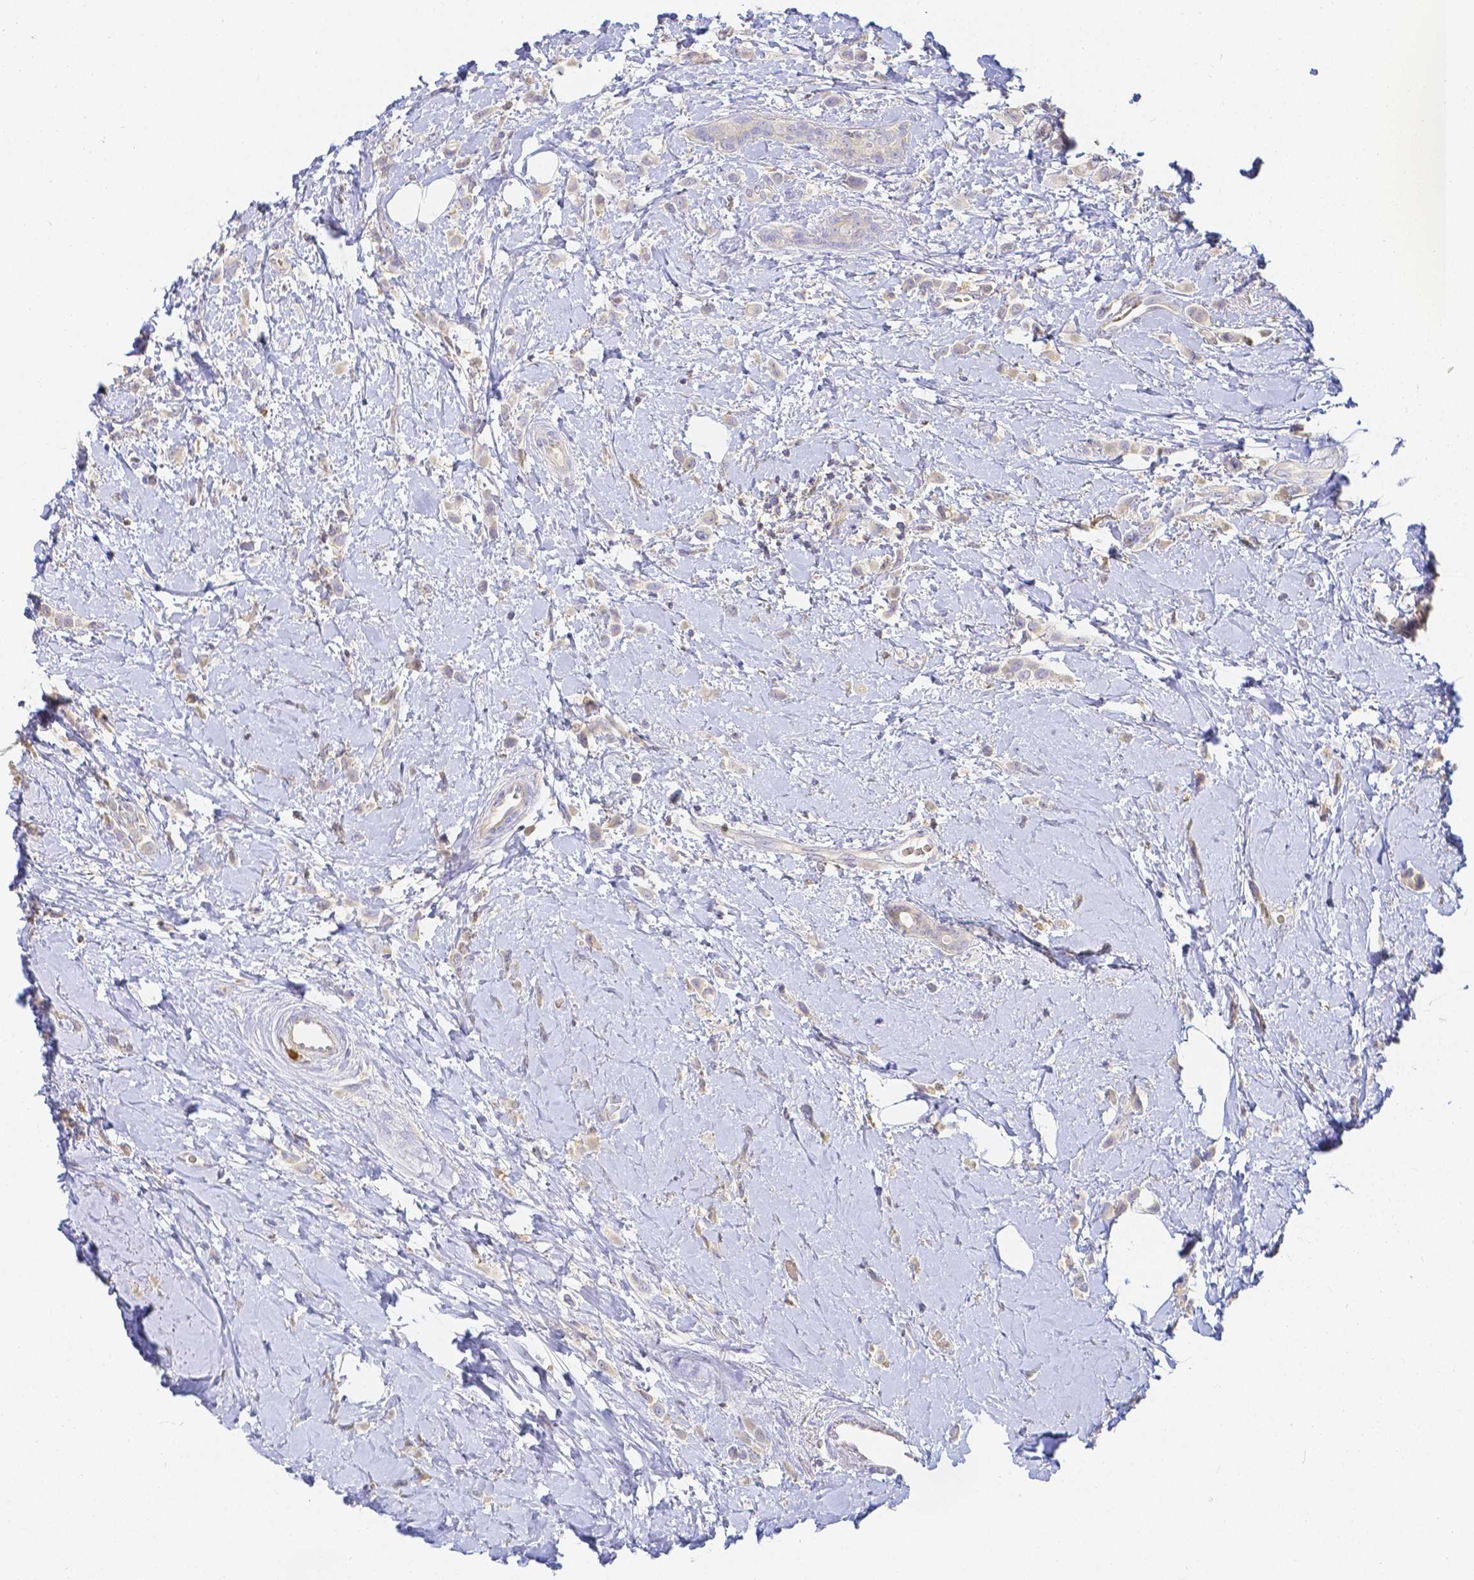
{"staining": {"intensity": "negative", "quantity": "none", "location": "none"}, "tissue": "breast cancer", "cell_type": "Tumor cells", "image_type": "cancer", "snomed": [{"axis": "morphology", "description": "Lobular carcinoma"}, {"axis": "topography", "description": "Breast"}], "caption": "The image exhibits no significant expression in tumor cells of breast cancer.", "gene": "KCNH1", "patient": {"sex": "female", "age": 66}}